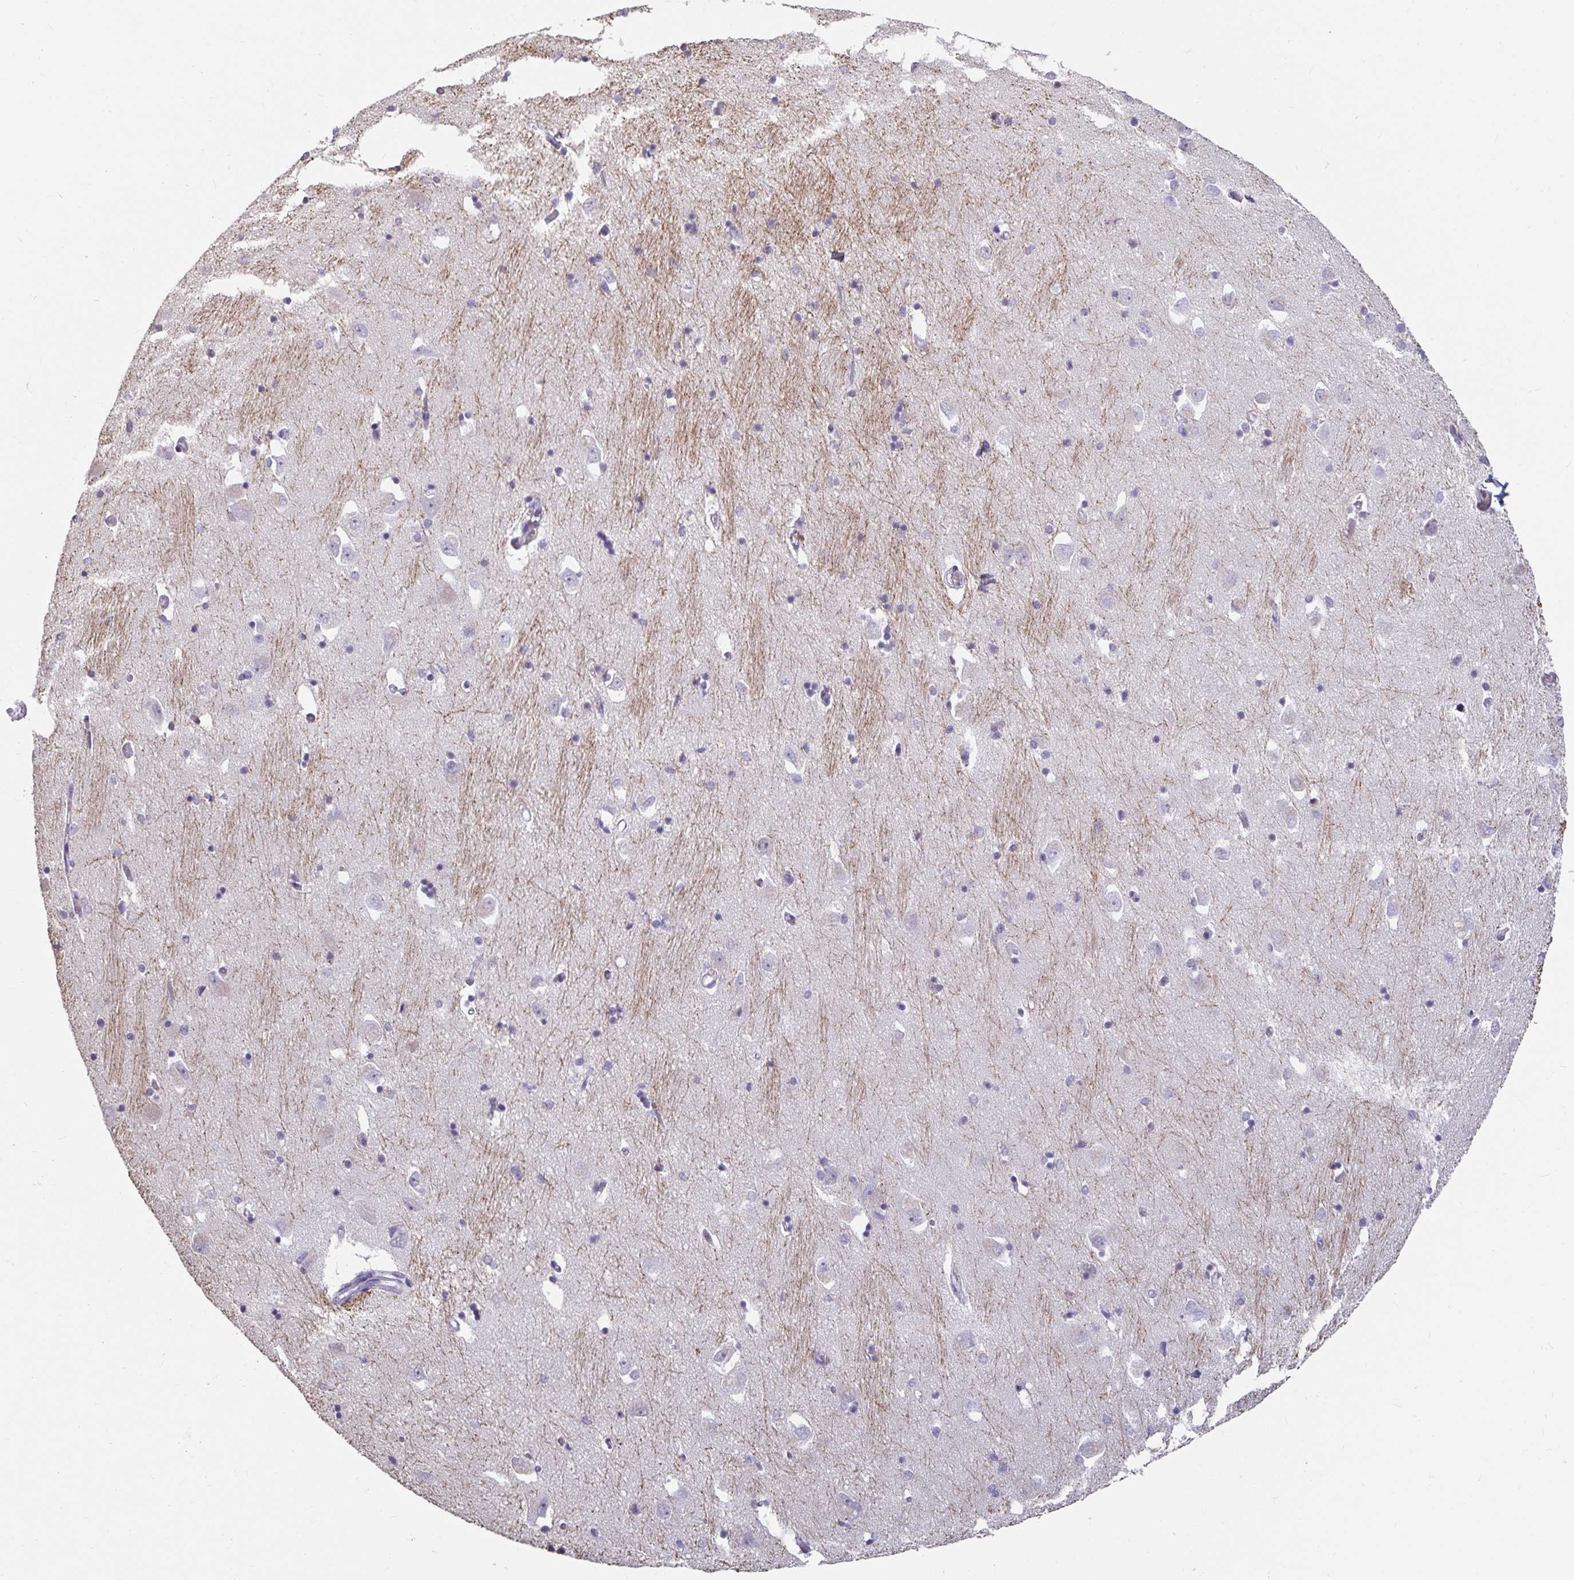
{"staining": {"intensity": "negative", "quantity": "none", "location": "none"}, "tissue": "caudate", "cell_type": "Glial cells", "image_type": "normal", "snomed": [{"axis": "morphology", "description": "Normal tissue, NOS"}, {"axis": "topography", "description": "Lateral ventricle wall"}, {"axis": "topography", "description": "Hippocampus"}], "caption": "Immunohistochemistry (IHC) micrograph of benign caudate: caudate stained with DAB (3,3'-diaminobenzidine) demonstrates no significant protein positivity in glial cells. (DAB immunohistochemistry visualized using brightfield microscopy, high magnification).", "gene": "ANLN", "patient": {"sex": "female", "age": 63}}